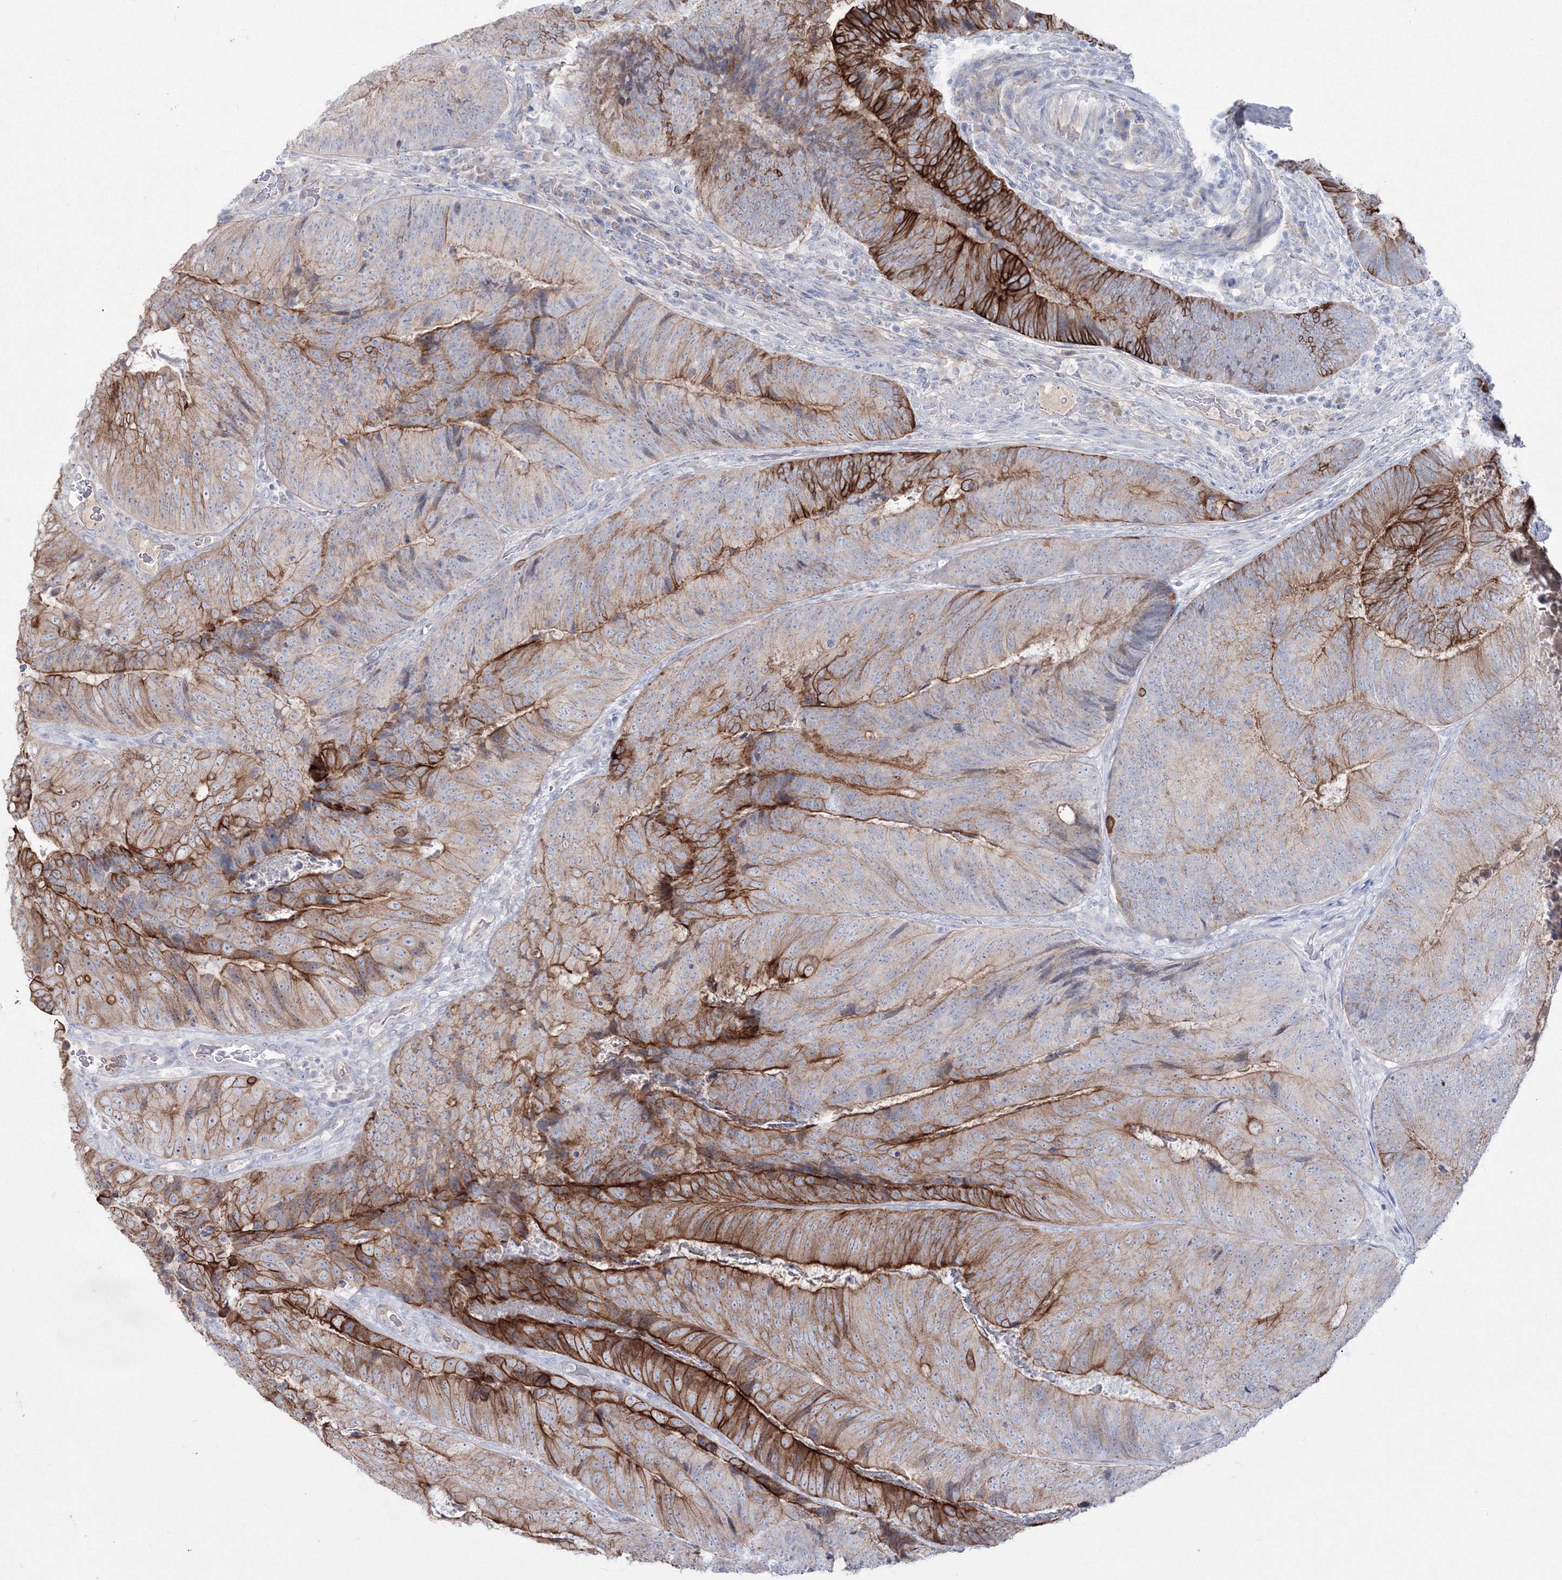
{"staining": {"intensity": "strong", "quantity": "25%-75%", "location": "cytoplasmic/membranous"}, "tissue": "colorectal cancer", "cell_type": "Tumor cells", "image_type": "cancer", "snomed": [{"axis": "morphology", "description": "Adenocarcinoma, NOS"}, {"axis": "topography", "description": "Colon"}], "caption": "Adenocarcinoma (colorectal) stained for a protein shows strong cytoplasmic/membranous positivity in tumor cells.", "gene": "TMEM139", "patient": {"sex": "female", "age": 67}}